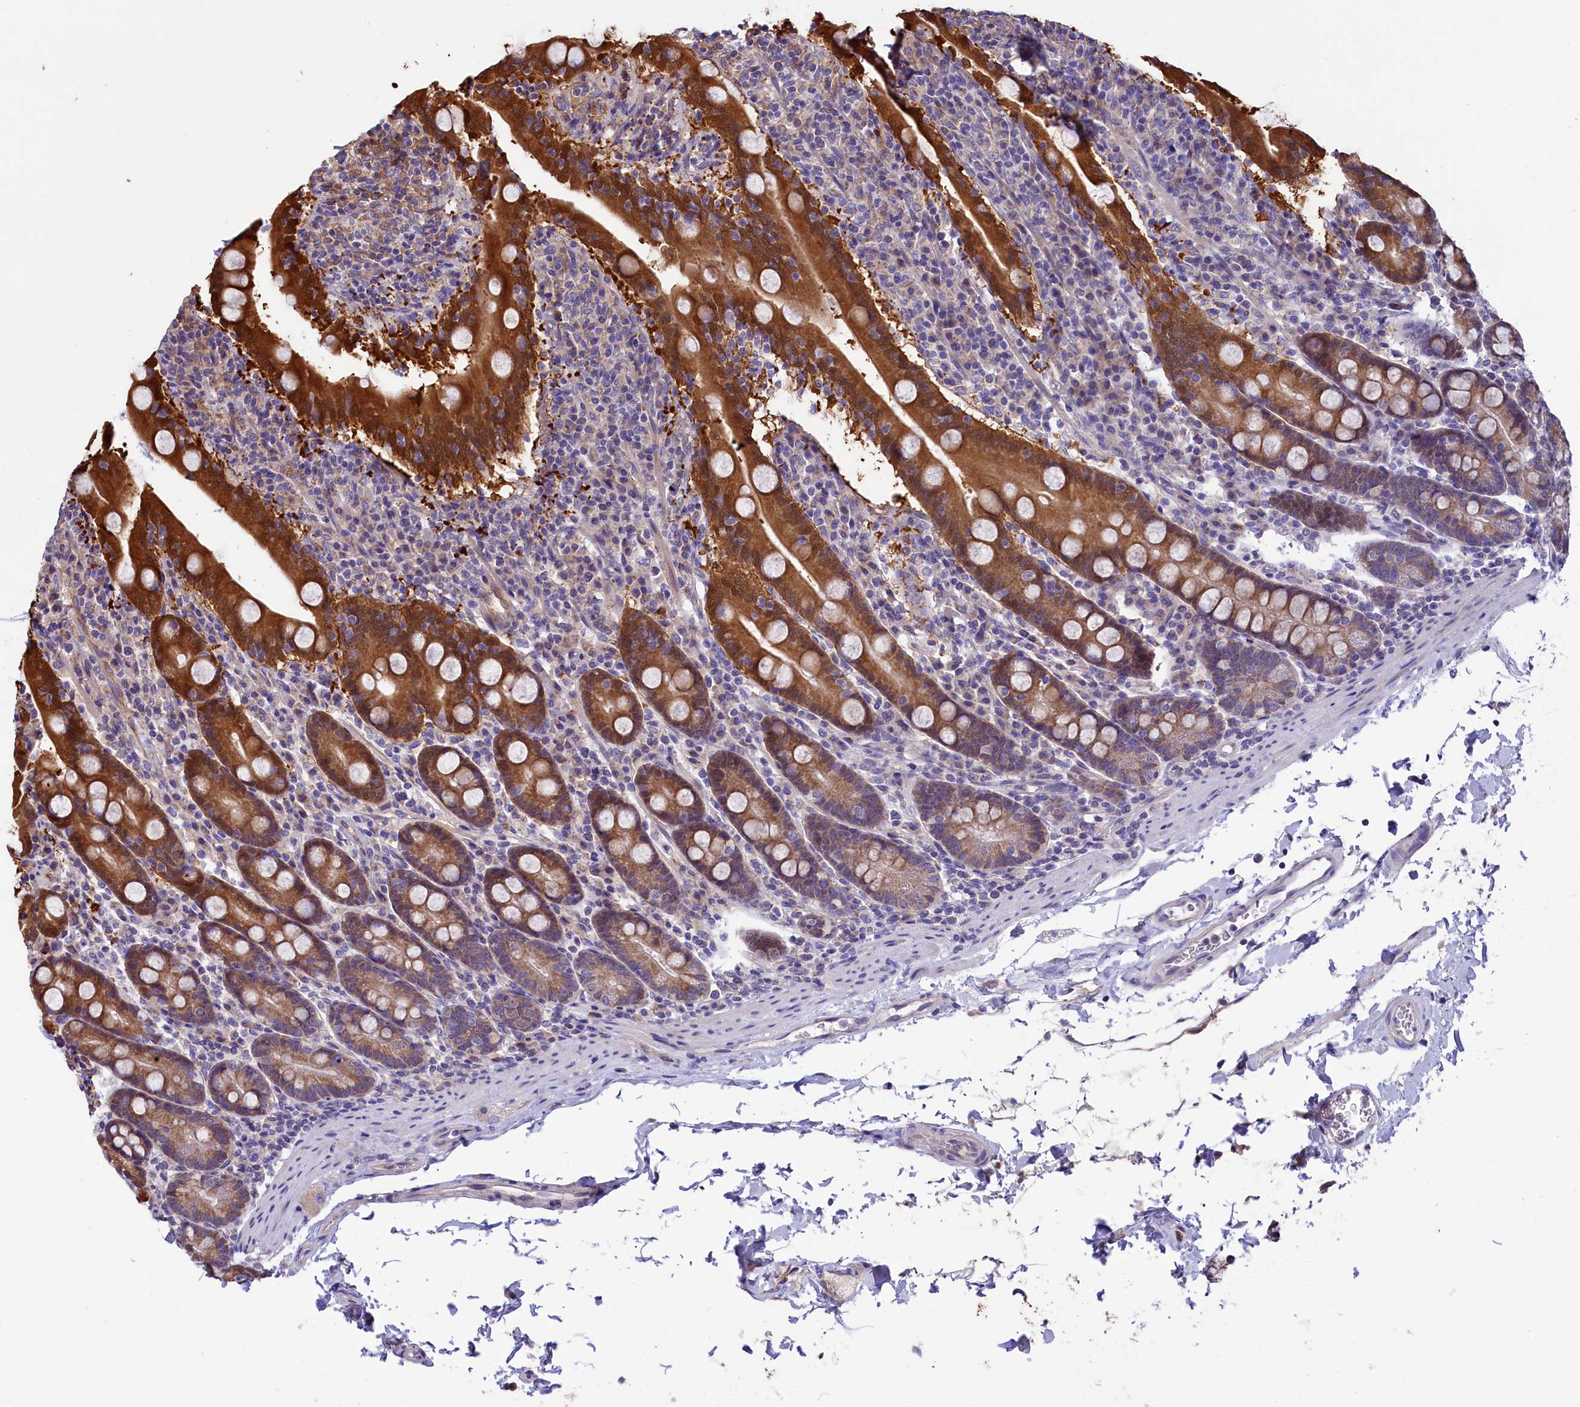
{"staining": {"intensity": "strong", "quantity": ">75%", "location": "cytoplasmic/membranous"}, "tissue": "duodenum", "cell_type": "Glandular cells", "image_type": "normal", "snomed": [{"axis": "morphology", "description": "Normal tissue, NOS"}, {"axis": "topography", "description": "Duodenum"}], "caption": "The image displays a brown stain indicating the presence of a protein in the cytoplasmic/membranous of glandular cells in duodenum. The protein is stained brown, and the nuclei are stained in blue (DAB (3,3'-diaminobenzidine) IHC with brightfield microscopy, high magnification).", "gene": "DNAJB9", "patient": {"sex": "male", "age": 35}}